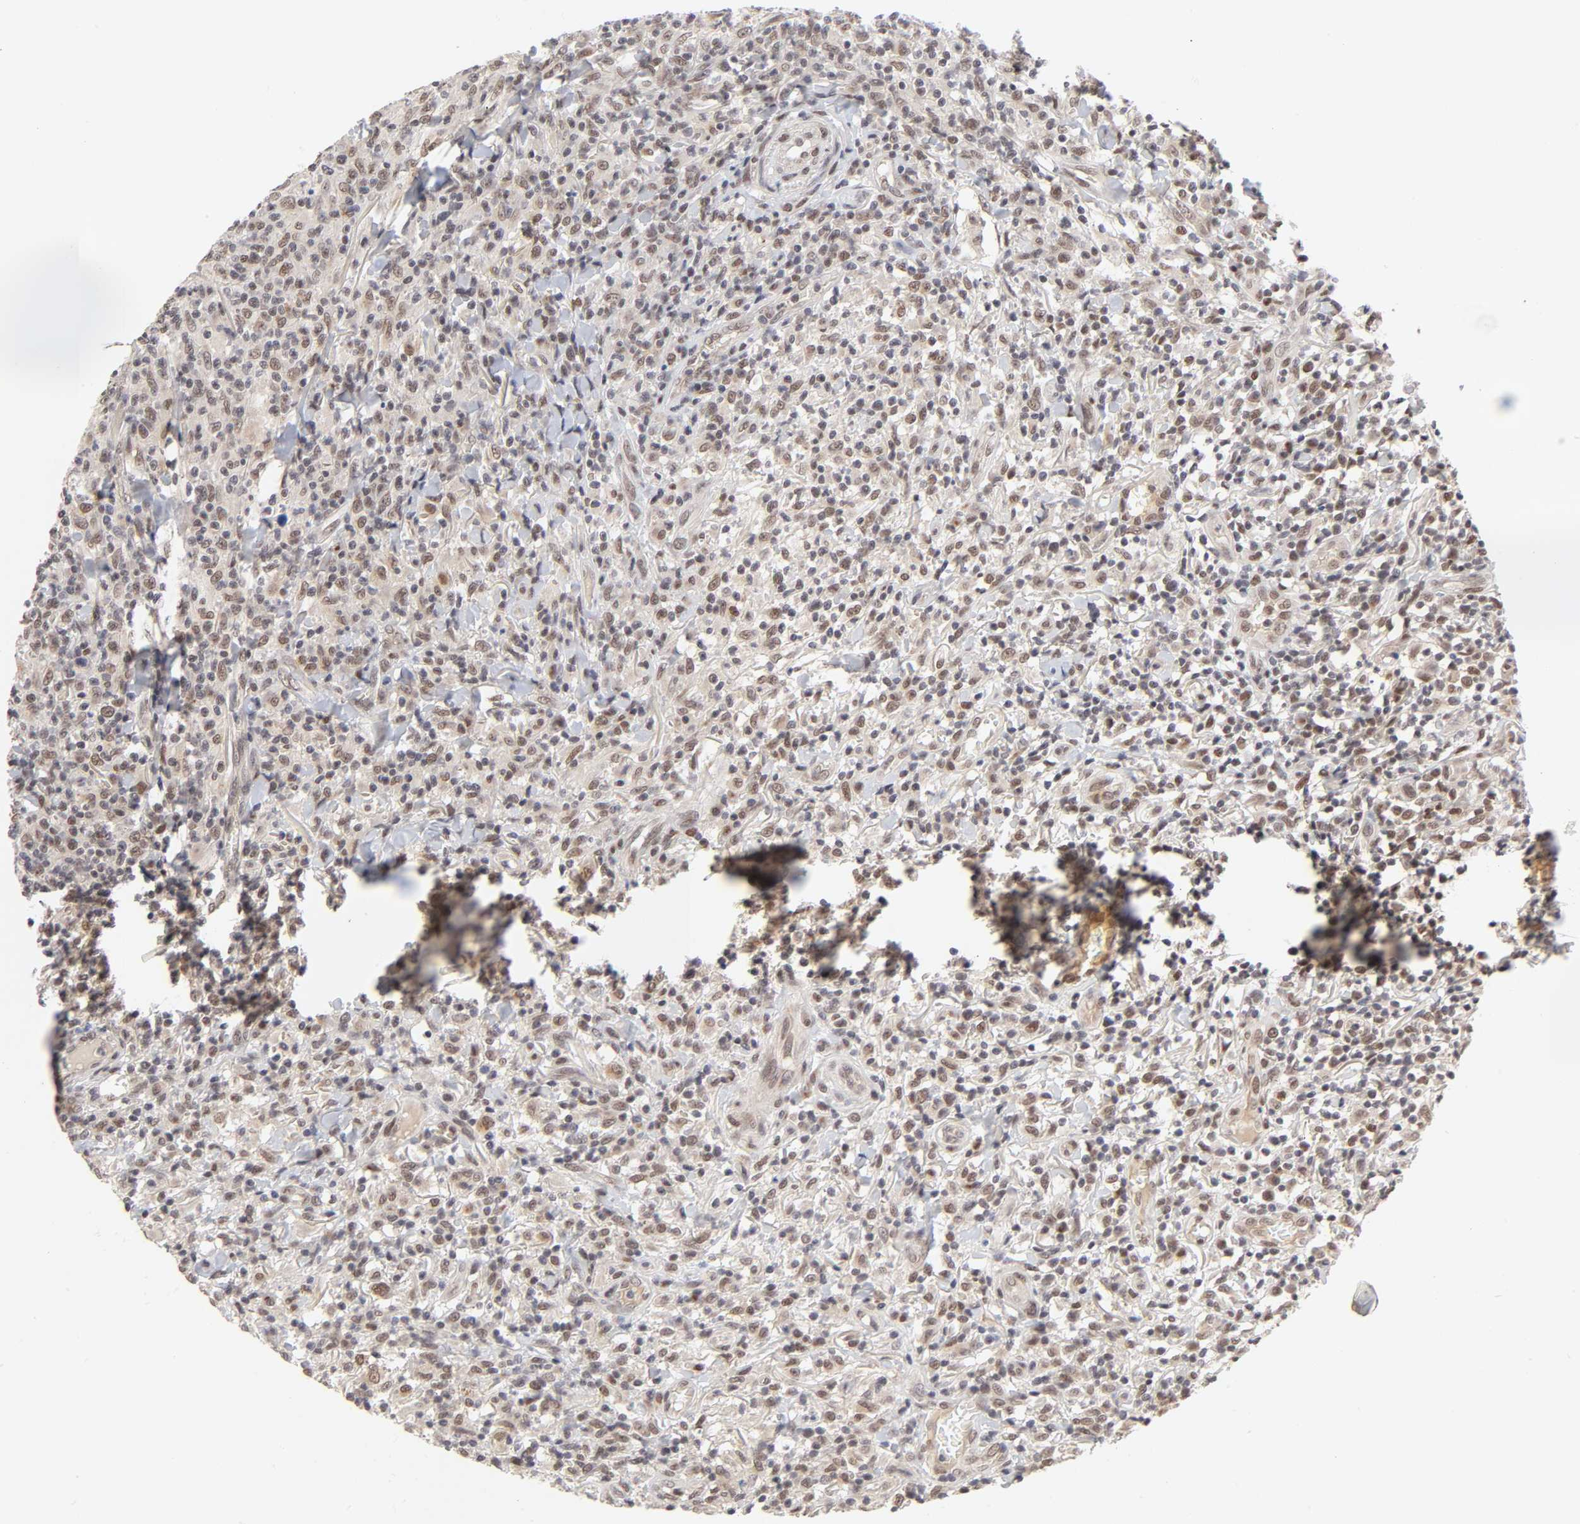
{"staining": {"intensity": "moderate", "quantity": ">75%", "location": "cytoplasmic/membranous,nuclear"}, "tissue": "thyroid cancer", "cell_type": "Tumor cells", "image_type": "cancer", "snomed": [{"axis": "morphology", "description": "Carcinoma, NOS"}, {"axis": "topography", "description": "Thyroid gland"}], "caption": "Moderate cytoplasmic/membranous and nuclear staining for a protein is seen in about >75% of tumor cells of carcinoma (thyroid) using immunohistochemistry (IHC).", "gene": "EP300", "patient": {"sex": "female", "age": 77}}